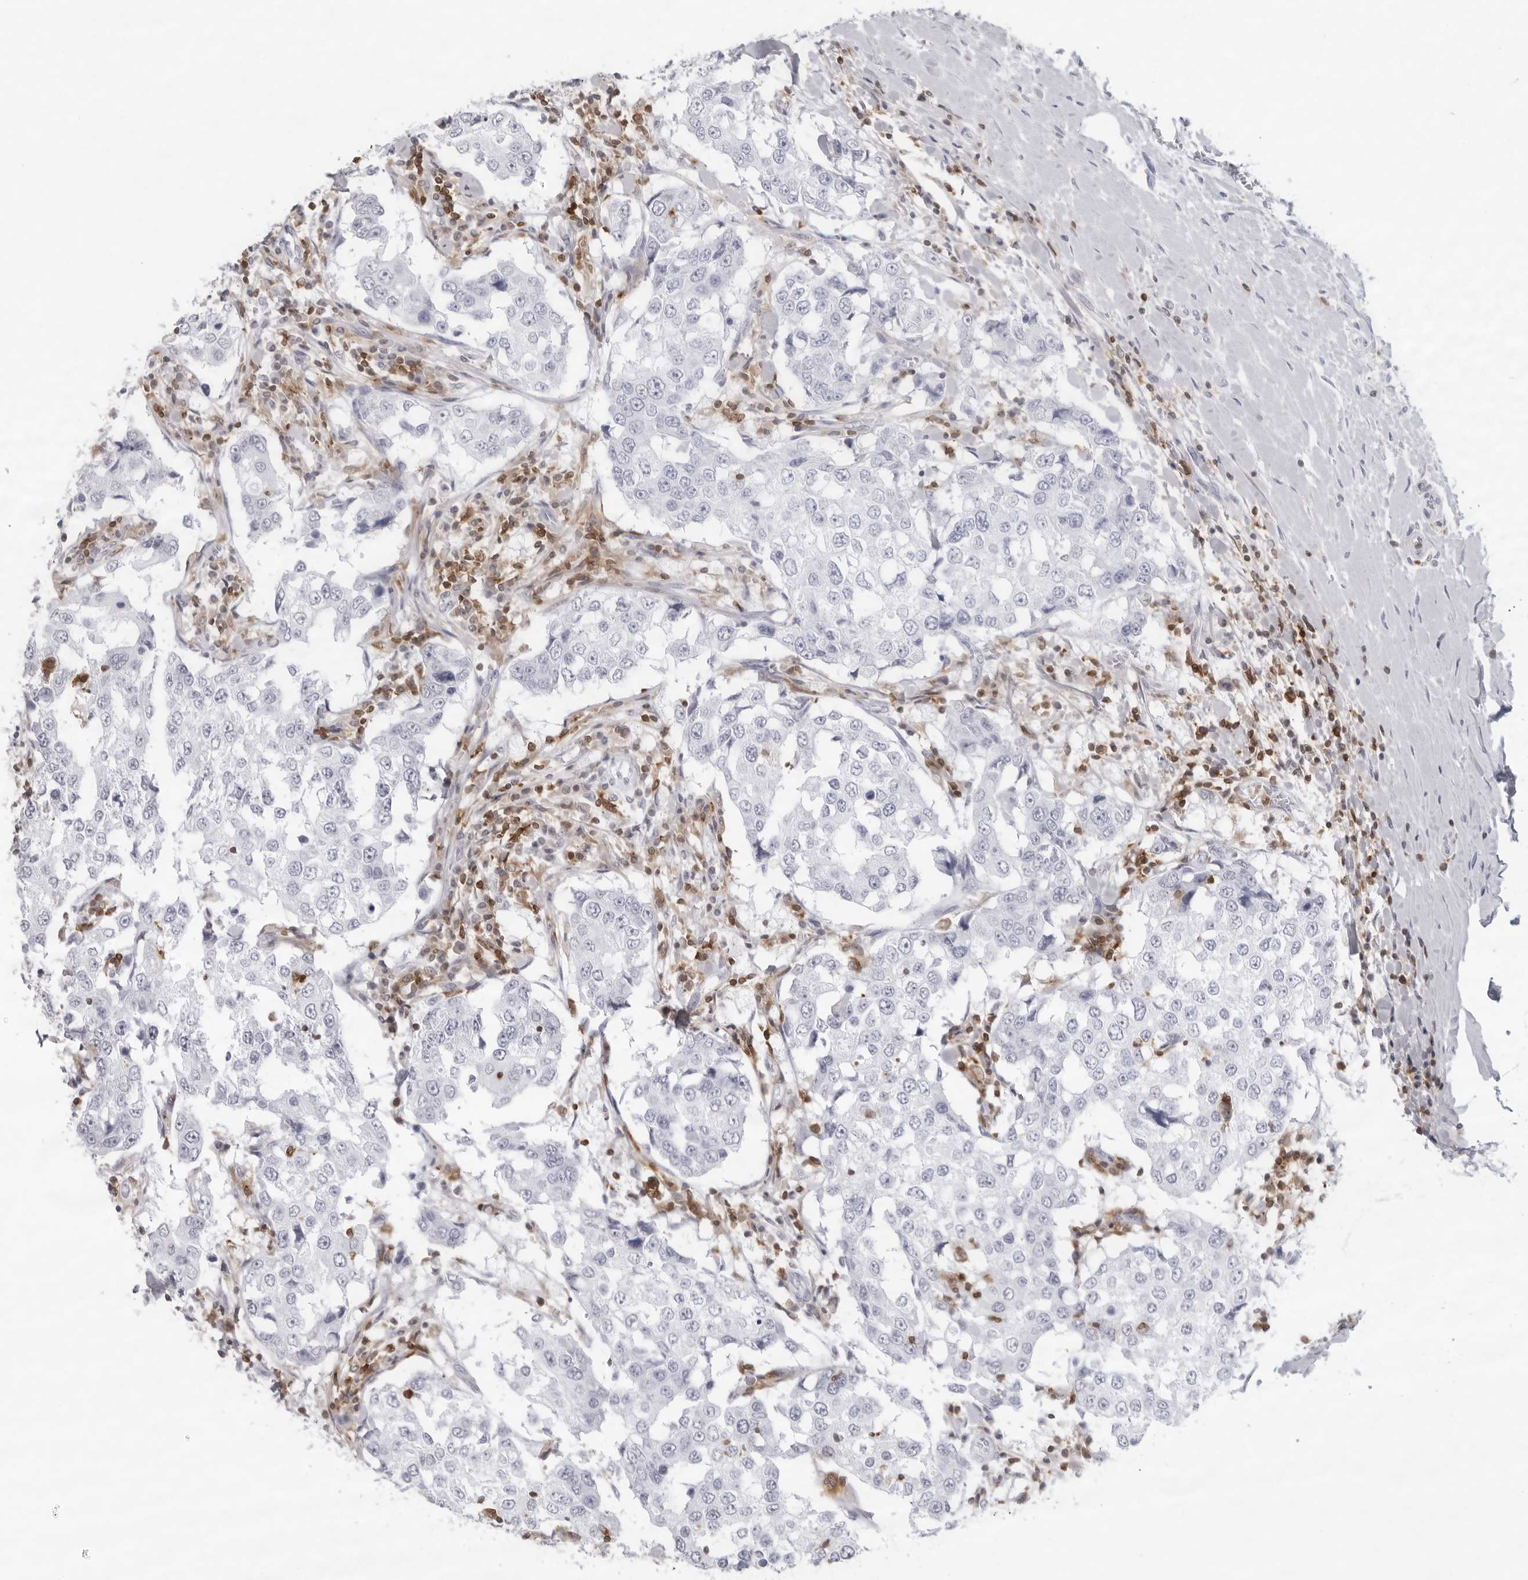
{"staining": {"intensity": "negative", "quantity": "none", "location": "none"}, "tissue": "breast cancer", "cell_type": "Tumor cells", "image_type": "cancer", "snomed": [{"axis": "morphology", "description": "Duct carcinoma"}, {"axis": "topography", "description": "Breast"}], "caption": "Breast cancer was stained to show a protein in brown. There is no significant positivity in tumor cells.", "gene": "FMNL1", "patient": {"sex": "female", "age": 27}}